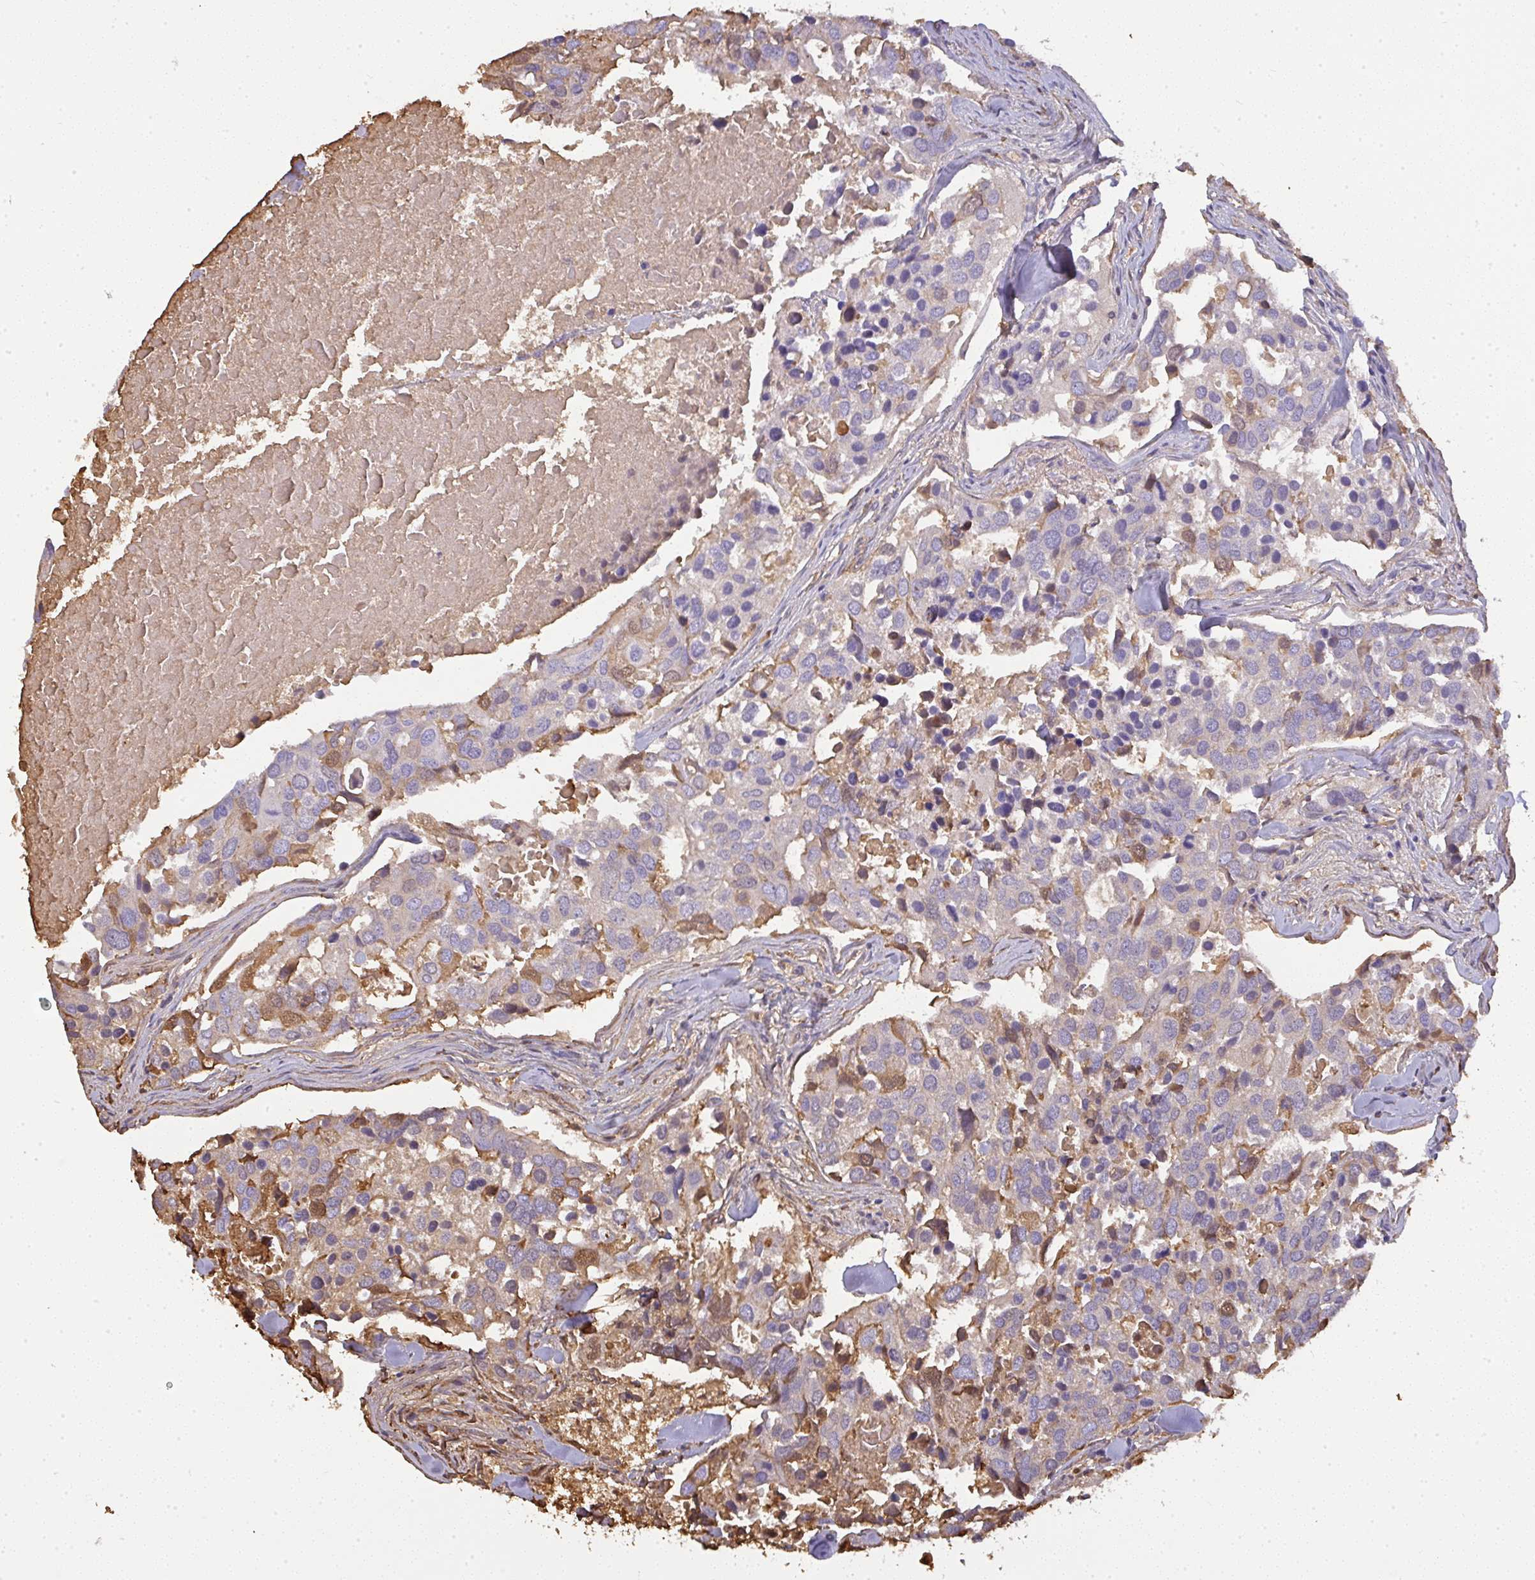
{"staining": {"intensity": "moderate", "quantity": "<25%", "location": "cytoplasmic/membranous"}, "tissue": "breast cancer", "cell_type": "Tumor cells", "image_type": "cancer", "snomed": [{"axis": "morphology", "description": "Duct carcinoma"}, {"axis": "topography", "description": "Breast"}], "caption": "IHC photomicrograph of intraductal carcinoma (breast) stained for a protein (brown), which displays low levels of moderate cytoplasmic/membranous expression in about <25% of tumor cells.", "gene": "SMYD5", "patient": {"sex": "female", "age": 83}}